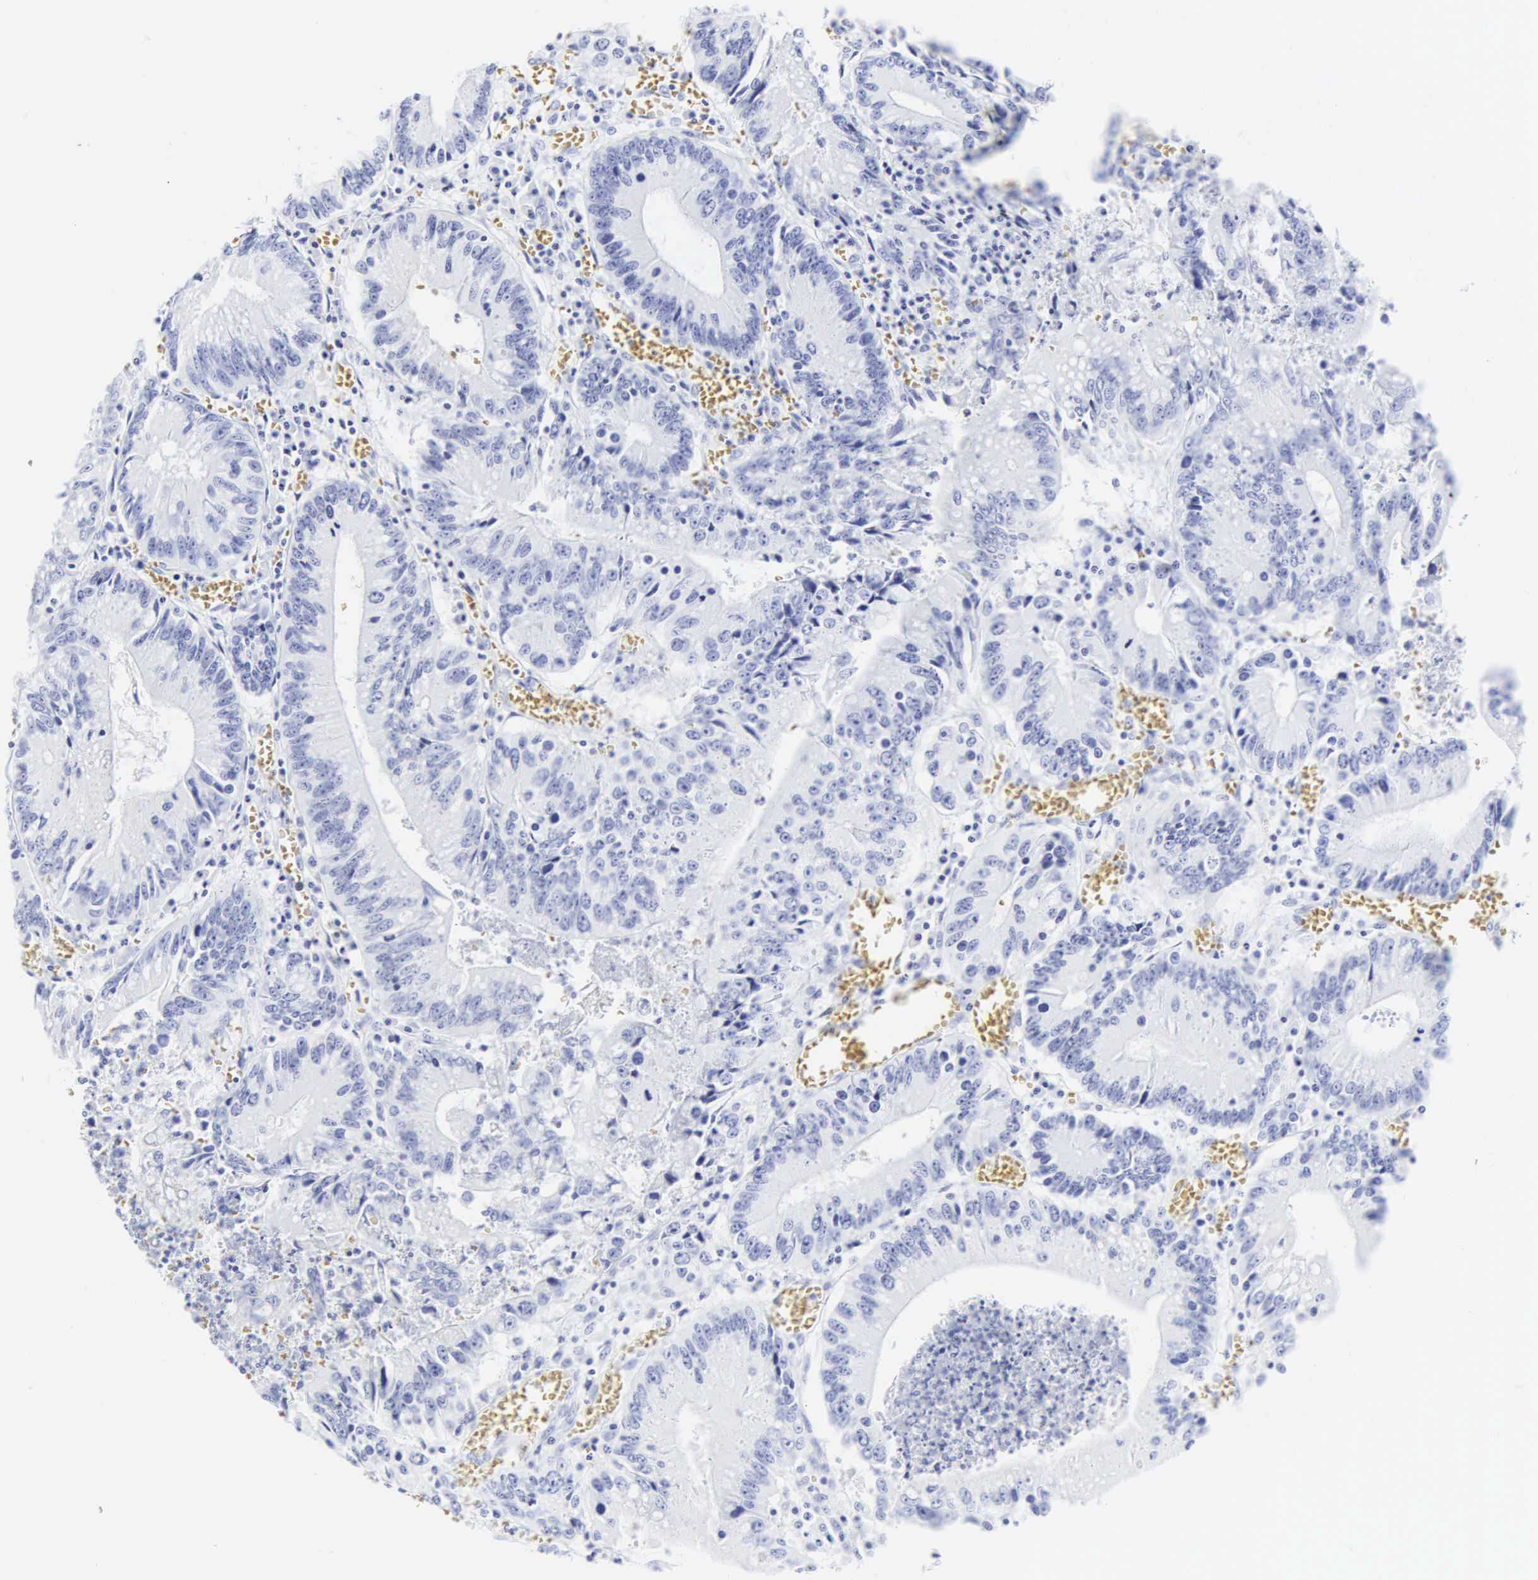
{"staining": {"intensity": "negative", "quantity": "none", "location": "none"}, "tissue": "colorectal cancer", "cell_type": "Tumor cells", "image_type": "cancer", "snomed": [{"axis": "morphology", "description": "Adenocarcinoma, NOS"}, {"axis": "topography", "description": "Rectum"}], "caption": "This is an IHC image of colorectal cancer (adenocarcinoma). There is no positivity in tumor cells.", "gene": "CGB3", "patient": {"sex": "female", "age": 81}}